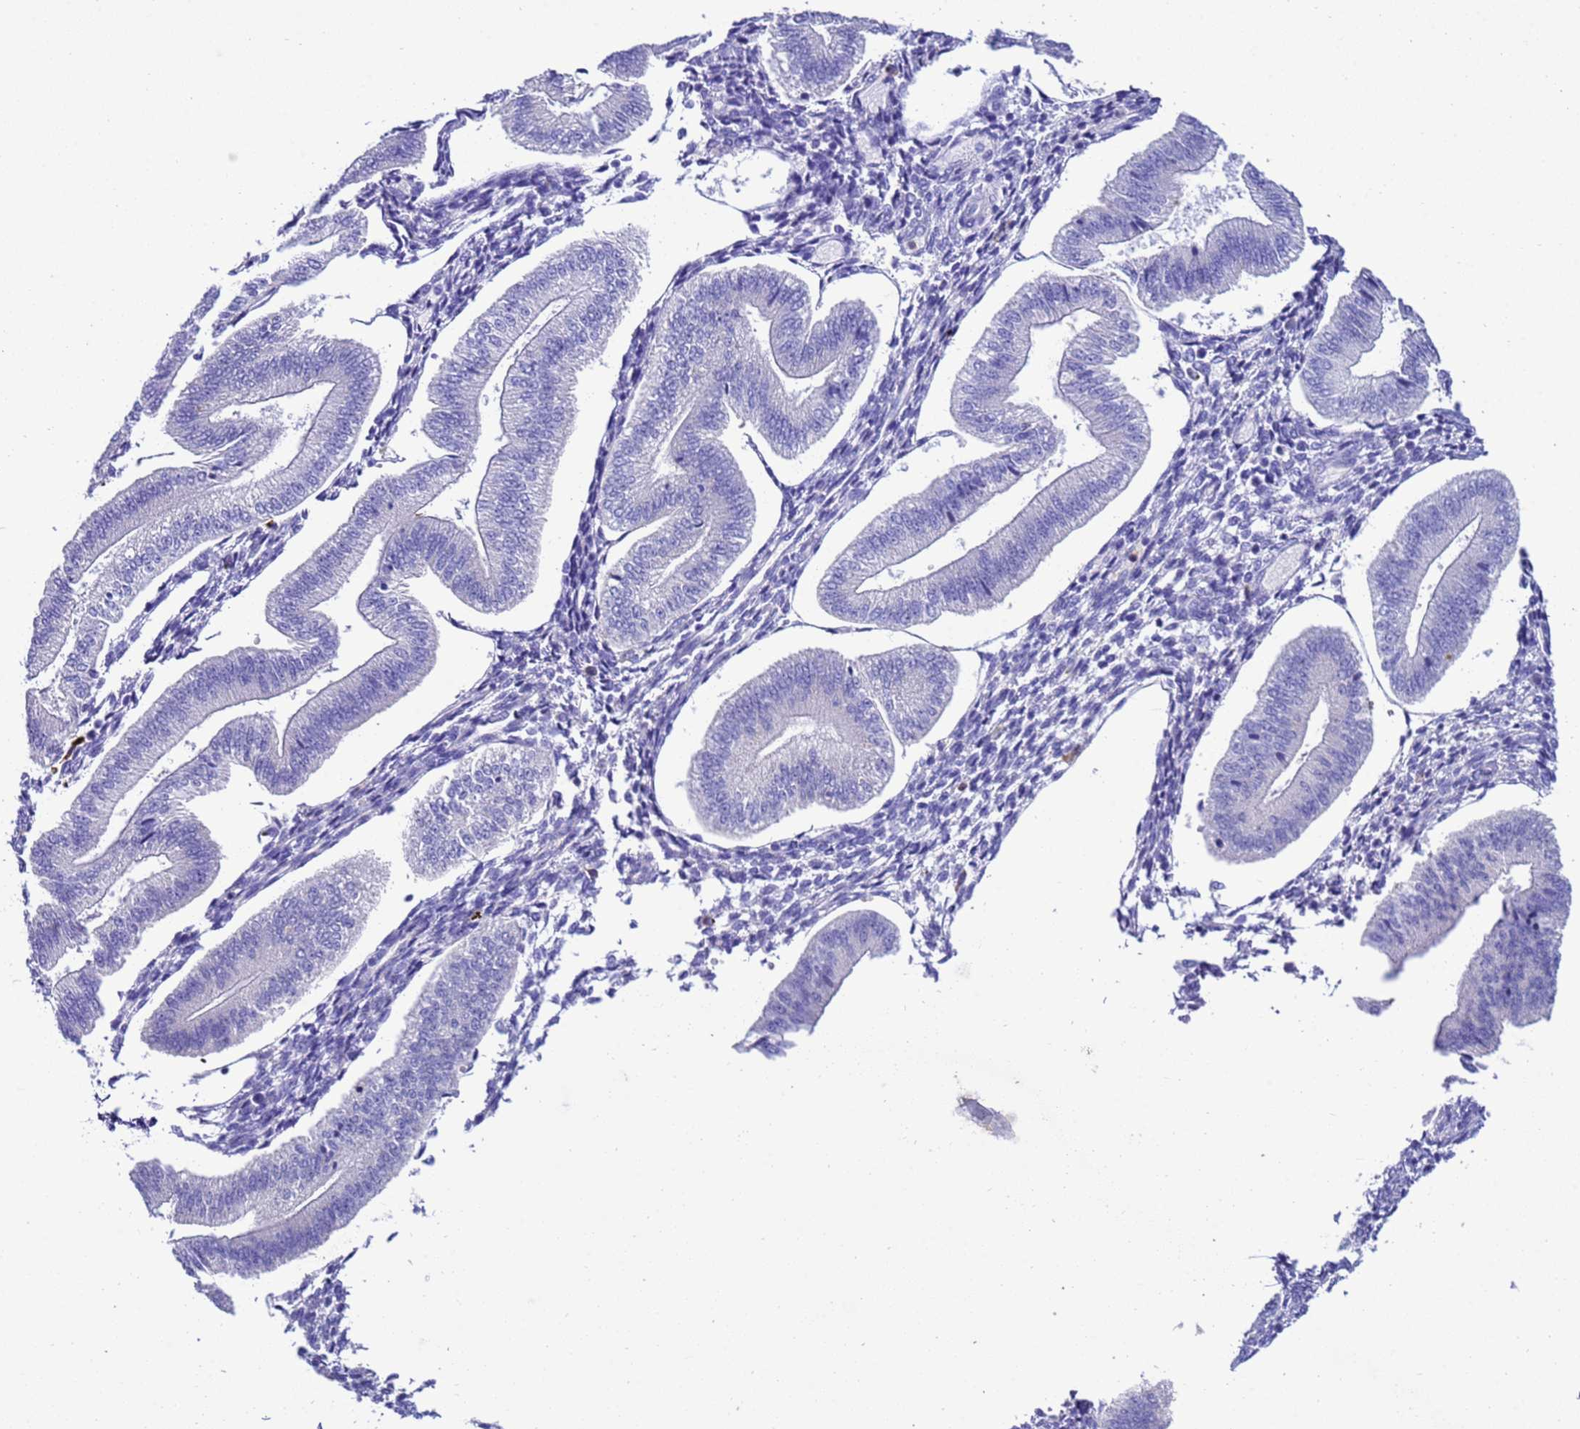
{"staining": {"intensity": "negative", "quantity": "none", "location": "none"}, "tissue": "endometrium", "cell_type": "Cells in endometrial stroma", "image_type": "normal", "snomed": [{"axis": "morphology", "description": "Normal tissue, NOS"}, {"axis": "topography", "description": "Endometrium"}], "caption": "A histopathology image of endometrium stained for a protein demonstrates no brown staining in cells in endometrial stroma.", "gene": "KICS2", "patient": {"sex": "female", "age": 34}}